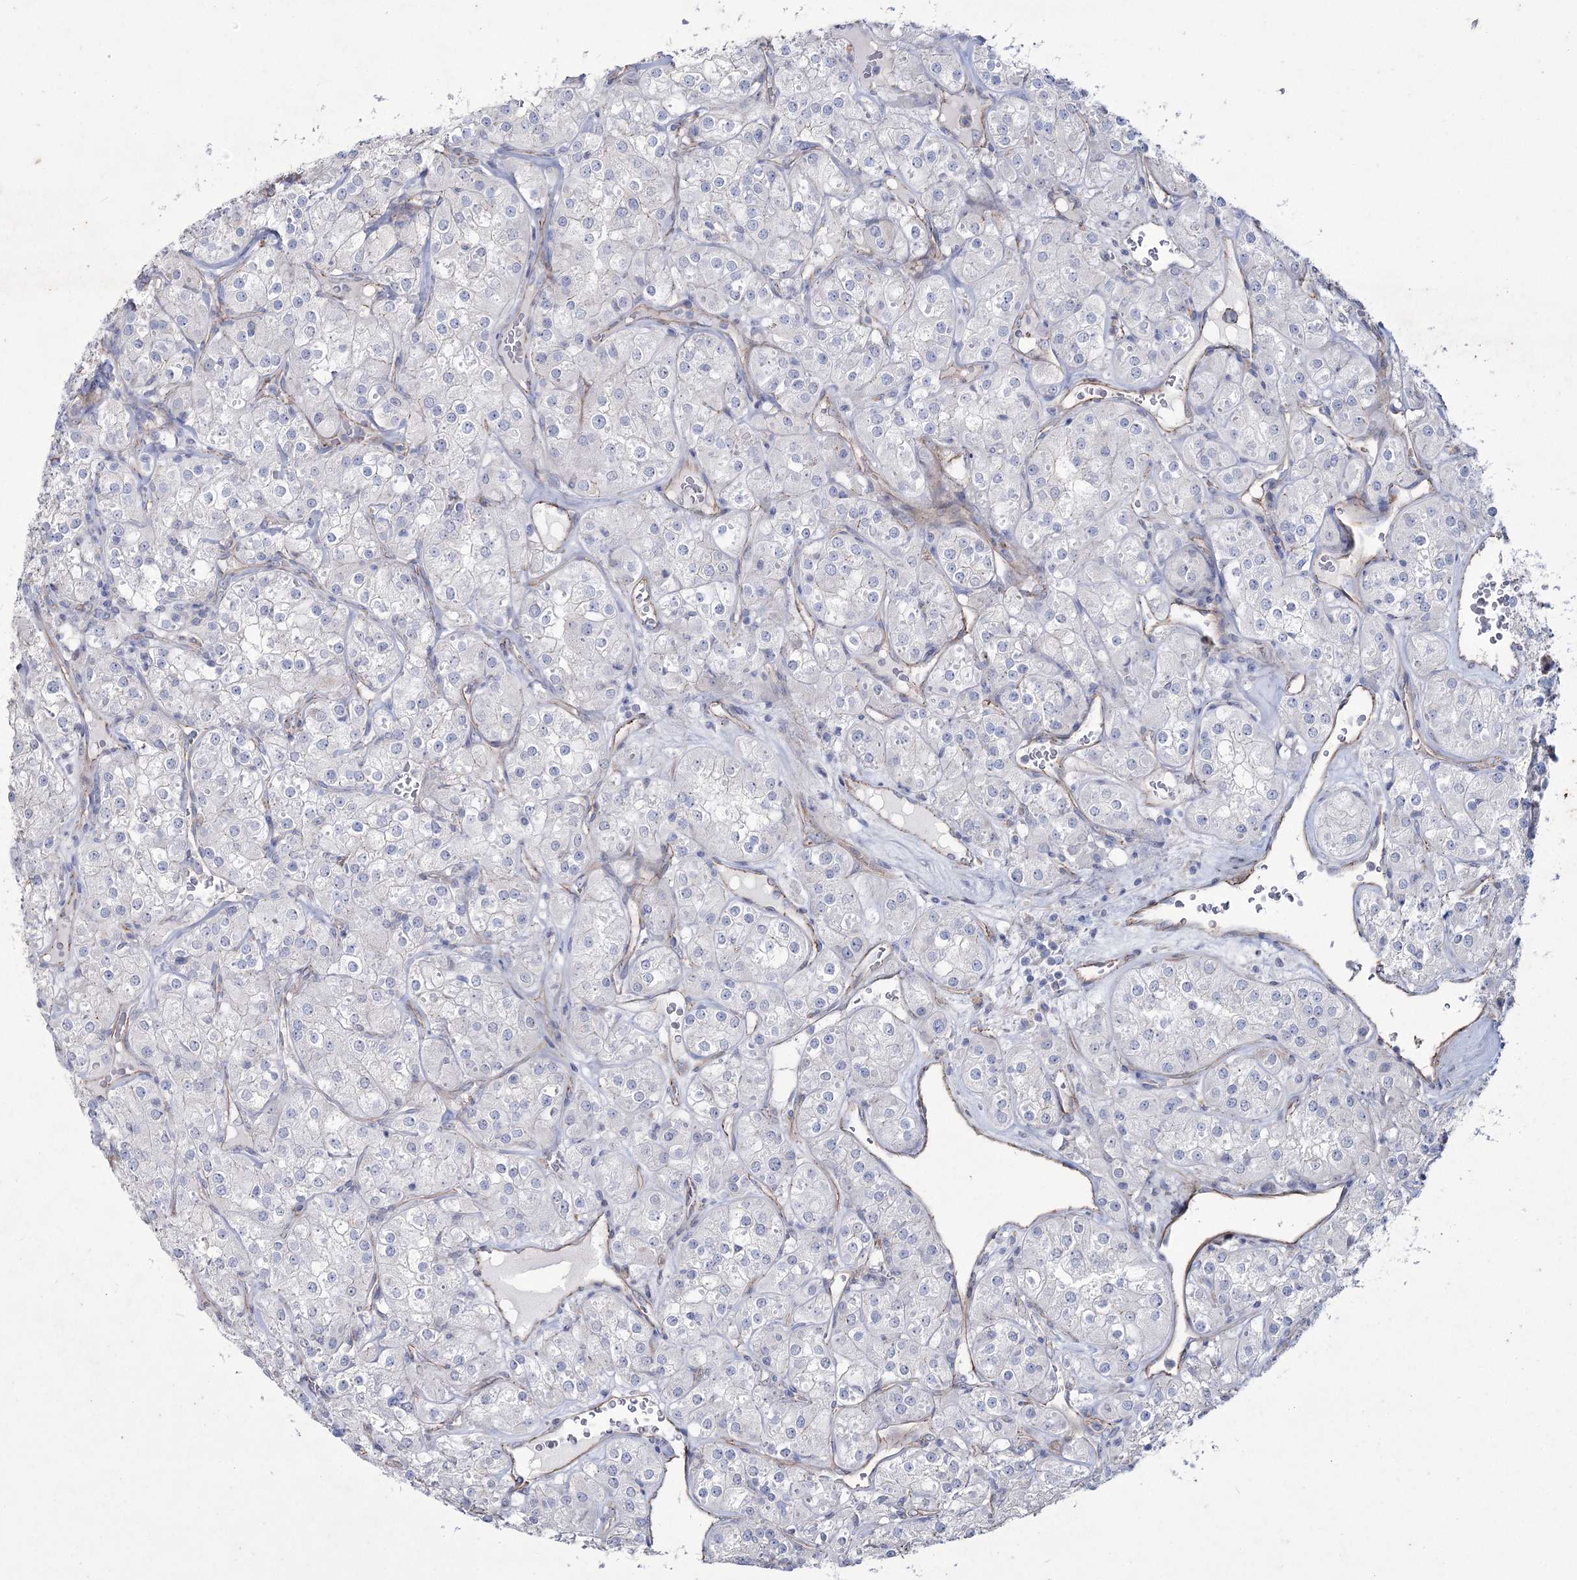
{"staining": {"intensity": "negative", "quantity": "none", "location": "none"}, "tissue": "renal cancer", "cell_type": "Tumor cells", "image_type": "cancer", "snomed": [{"axis": "morphology", "description": "Adenocarcinoma, NOS"}, {"axis": "topography", "description": "Kidney"}], "caption": "This photomicrograph is of renal cancer stained with immunohistochemistry to label a protein in brown with the nuclei are counter-stained blue. There is no positivity in tumor cells.", "gene": "LDLRAD3", "patient": {"sex": "male", "age": 77}}